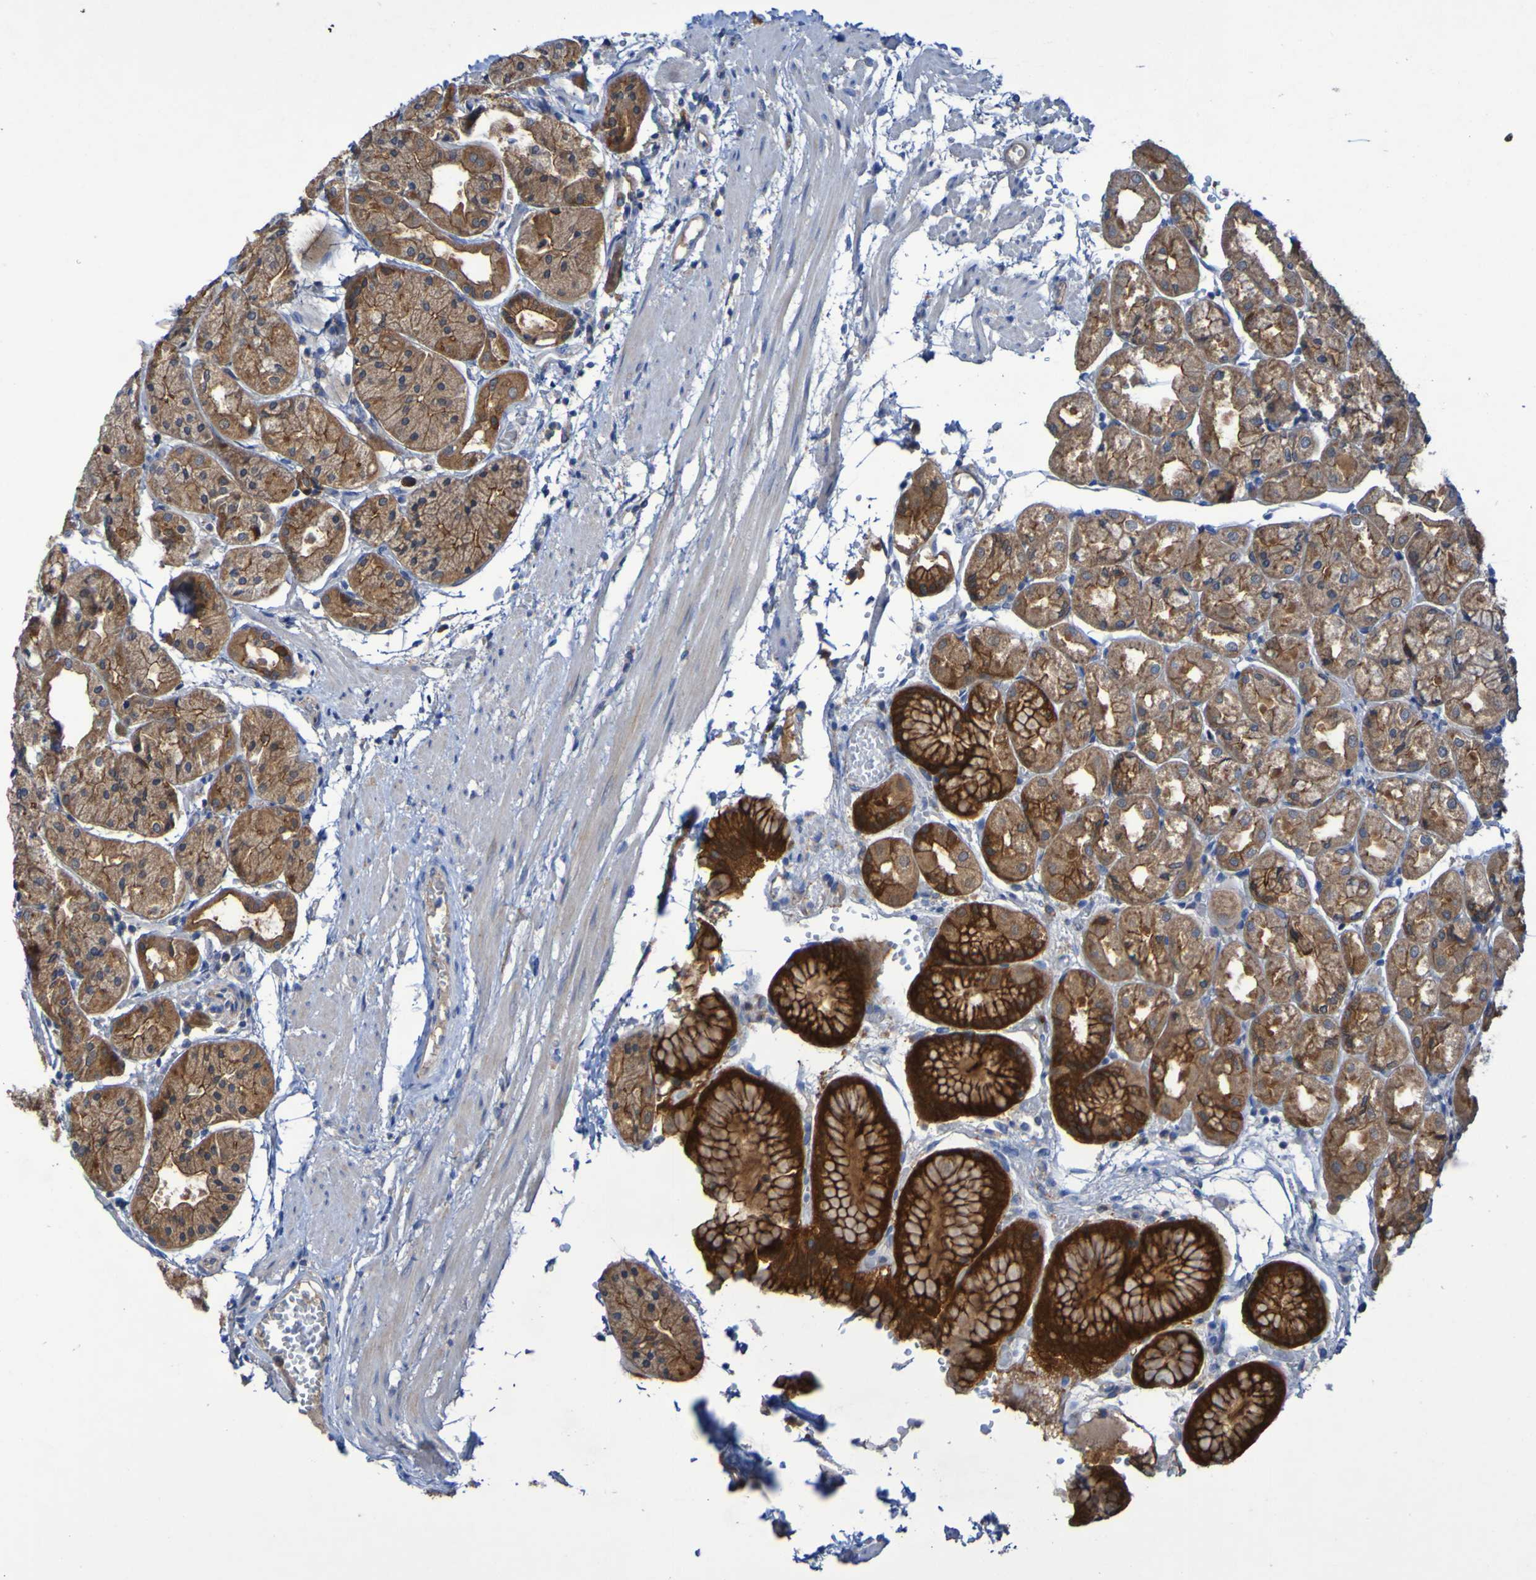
{"staining": {"intensity": "strong", "quantity": ">75%", "location": "cytoplasmic/membranous"}, "tissue": "stomach", "cell_type": "Glandular cells", "image_type": "normal", "snomed": [{"axis": "morphology", "description": "Normal tissue, NOS"}, {"axis": "topography", "description": "Stomach, upper"}], "caption": "Protein expression analysis of normal stomach demonstrates strong cytoplasmic/membranous positivity in about >75% of glandular cells.", "gene": "ARHGEF16", "patient": {"sex": "male", "age": 72}}